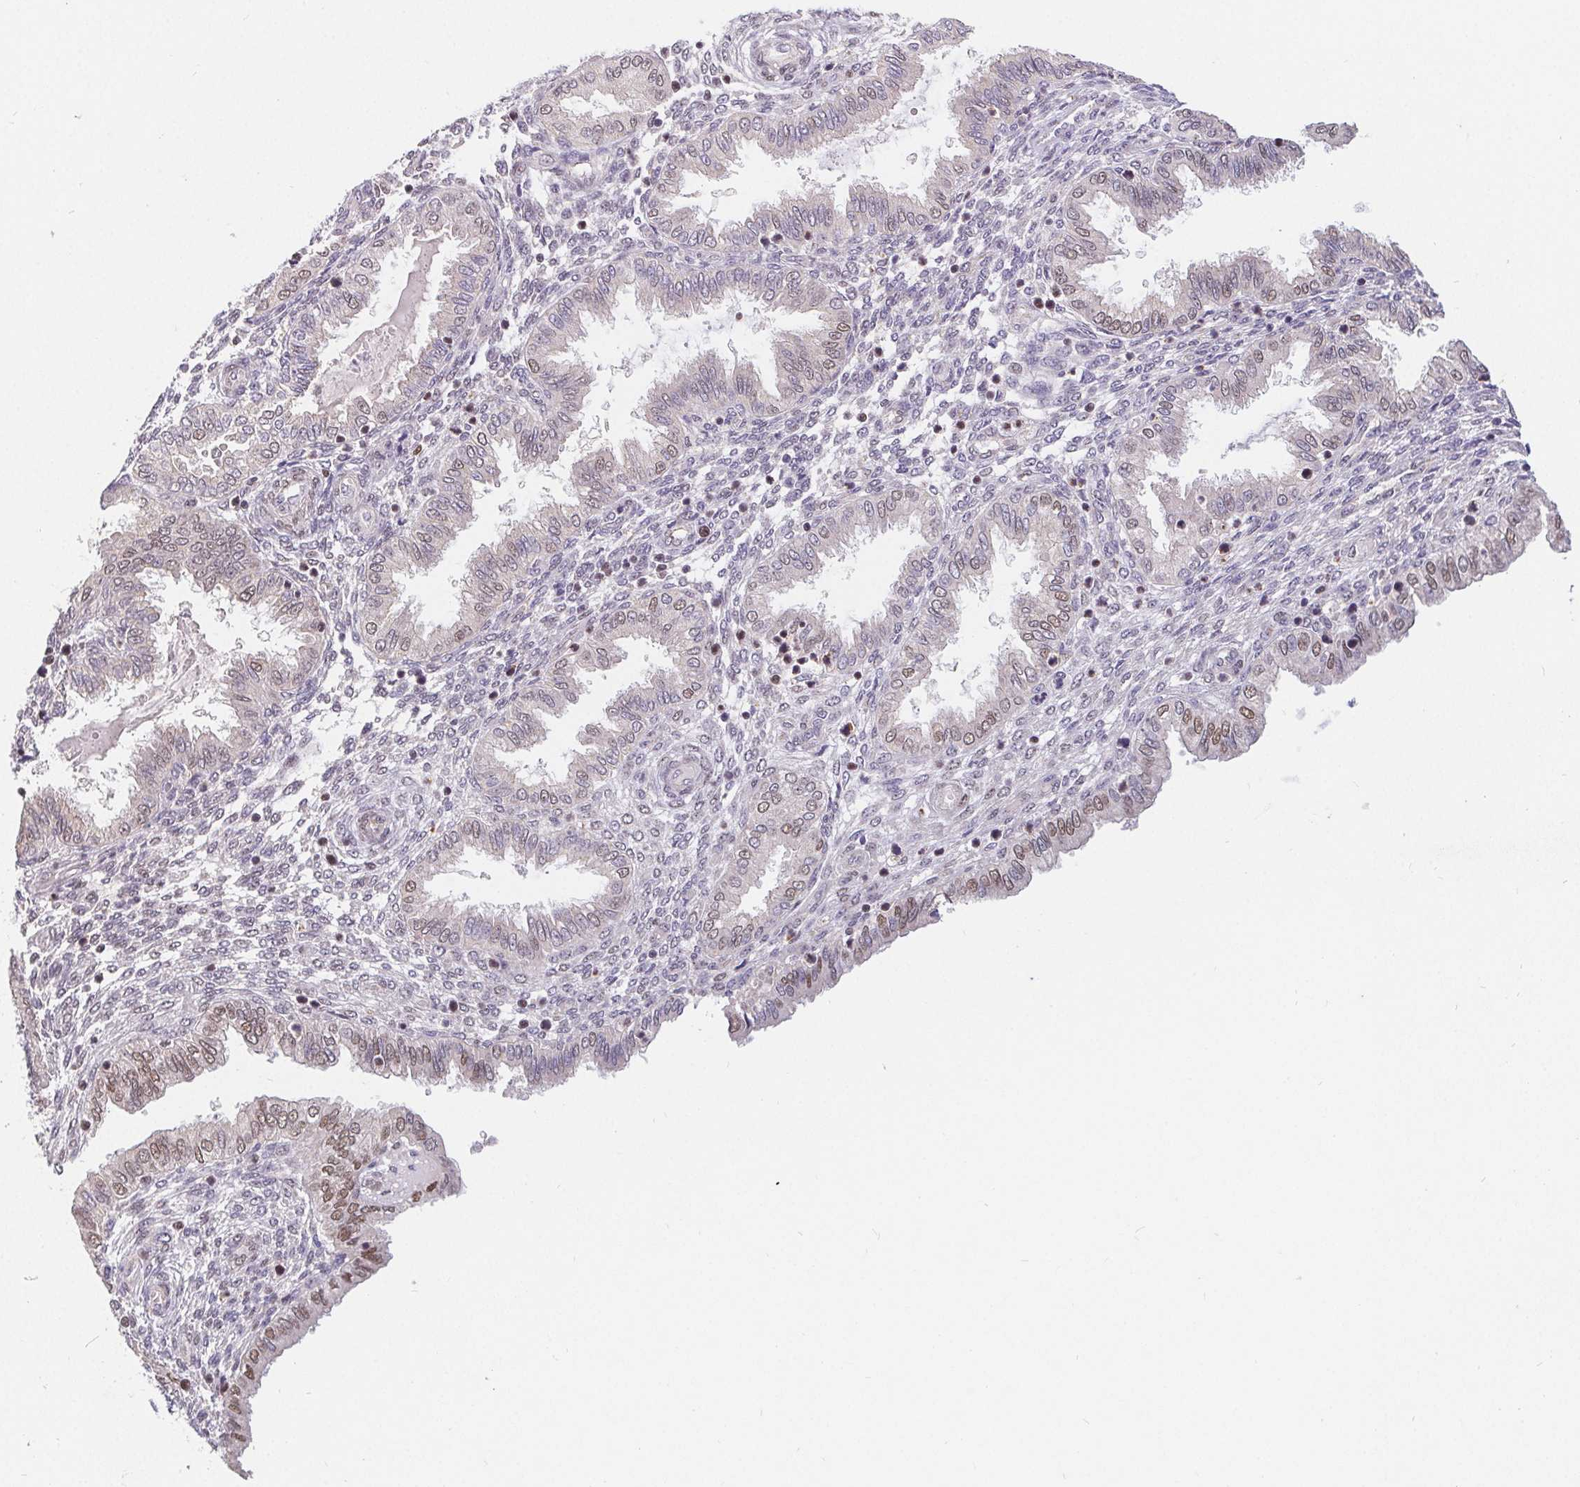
{"staining": {"intensity": "weak", "quantity": "<25%", "location": "nuclear"}, "tissue": "endometrium", "cell_type": "Cells in endometrial stroma", "image_type": "normal", "snomed": [{"axis": "morphology", "description": "Normal tissue, NOS"}, {"axis": "topography", "description": "Endometrium"}], "caption": "Immunohistochemistry (IHC) histopathology image of benign endometrium stained for a protein (brown), which demonstrates no positivity in cells in endometrial stroma.", "gene": "POU2F1", "patient": {"sex": "female", "age": 33}}